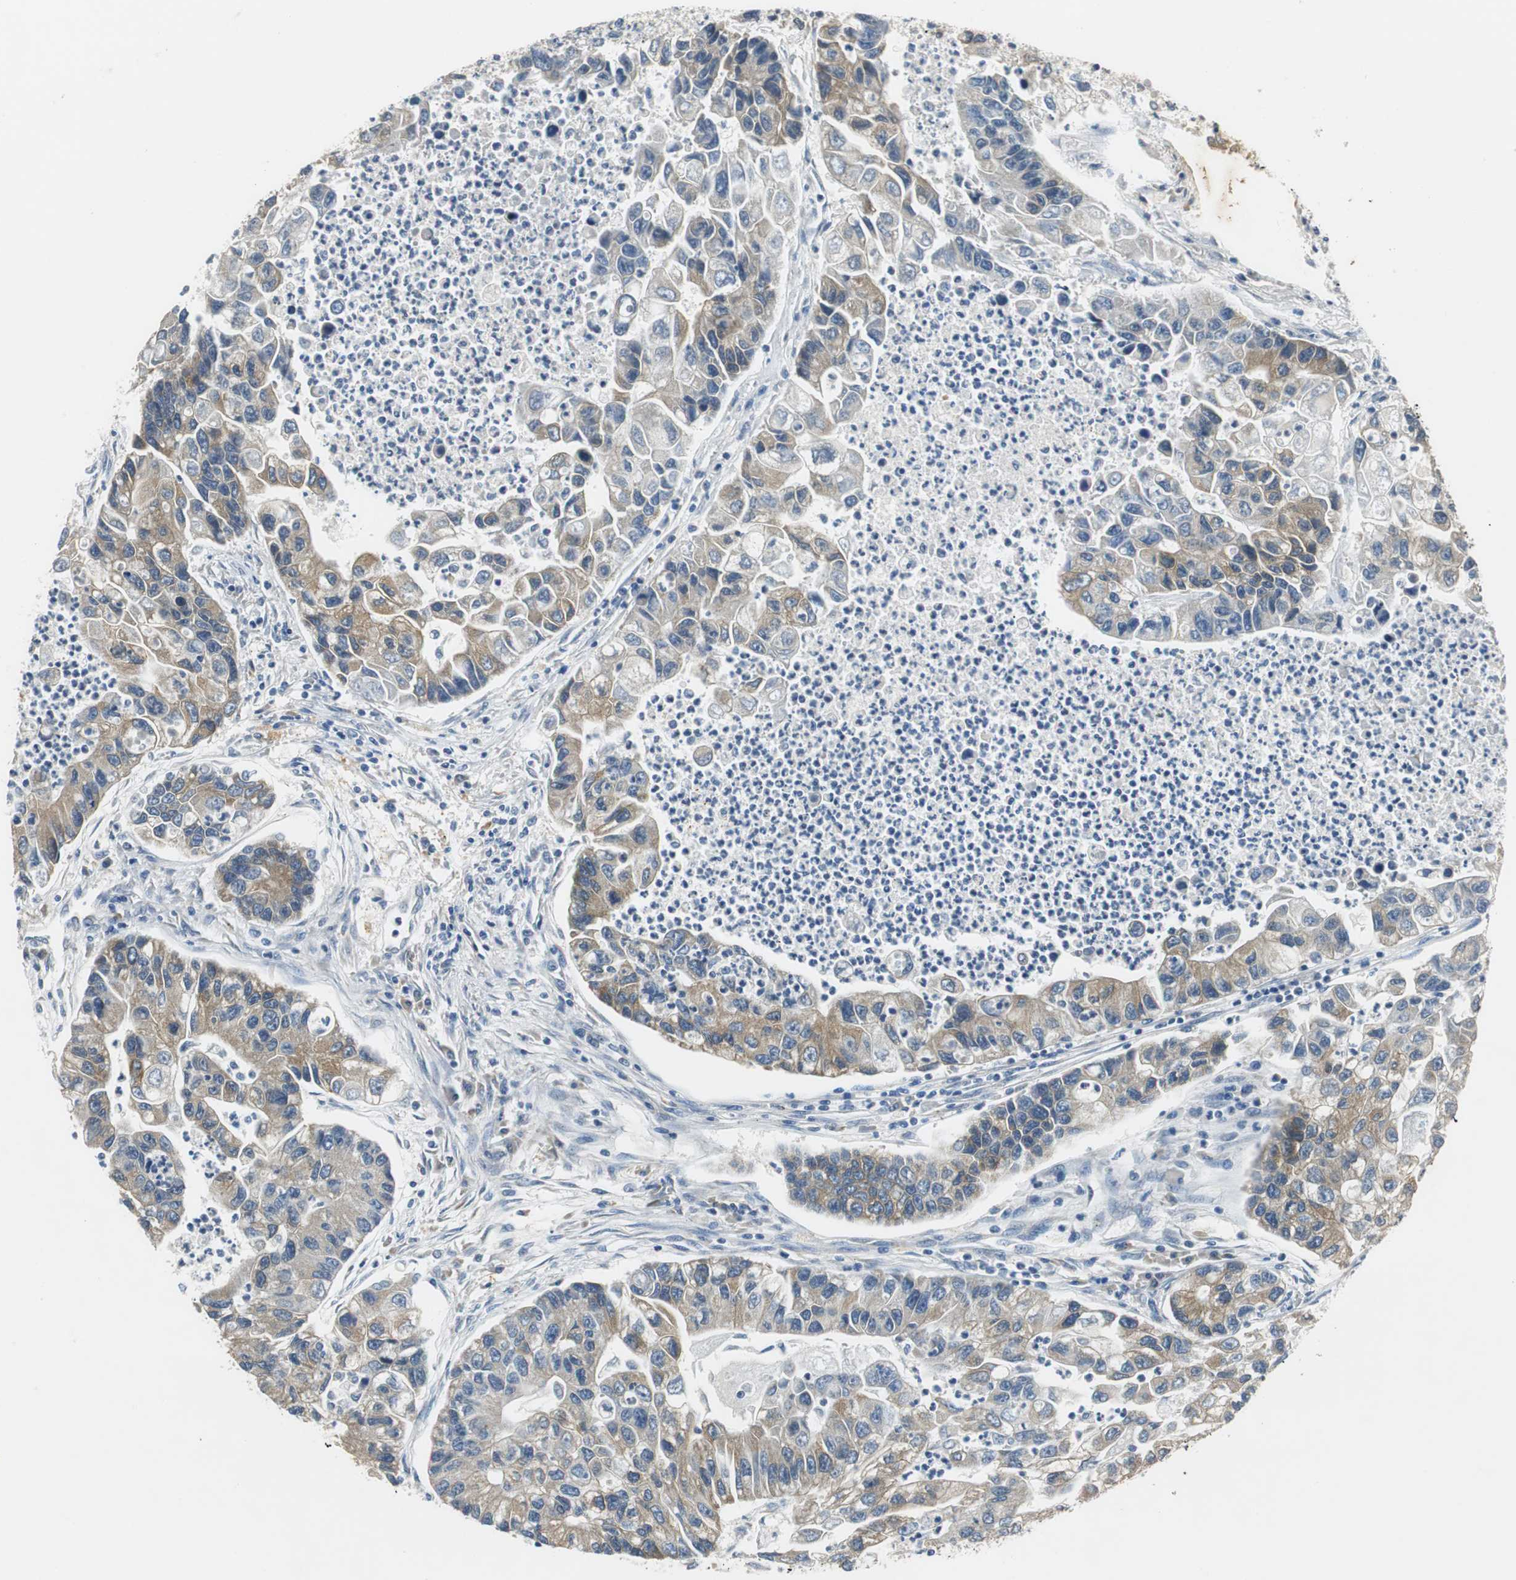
{"staining": {"intensity": "moderate", "quantity": ">75%", "location": "cytoplasmic/membranous"}, "tissue": "lung cancer", "cell_type": "Tumor cells", "image_type": "cancer", "snomed": [{"axis": "morphology", "description": "Adenocarcinoma, NOS"}, {"axis": "topography", "description": "Lung"}], "caption": "Immunohistochemical staining of human lung adenocarcinoma demonstrates moderate cytoplasmic/membranous protein staining in approximately >75% of tumor cells.", "gene": "FADS2", "patient": {"sex": "female", "age": 51}}